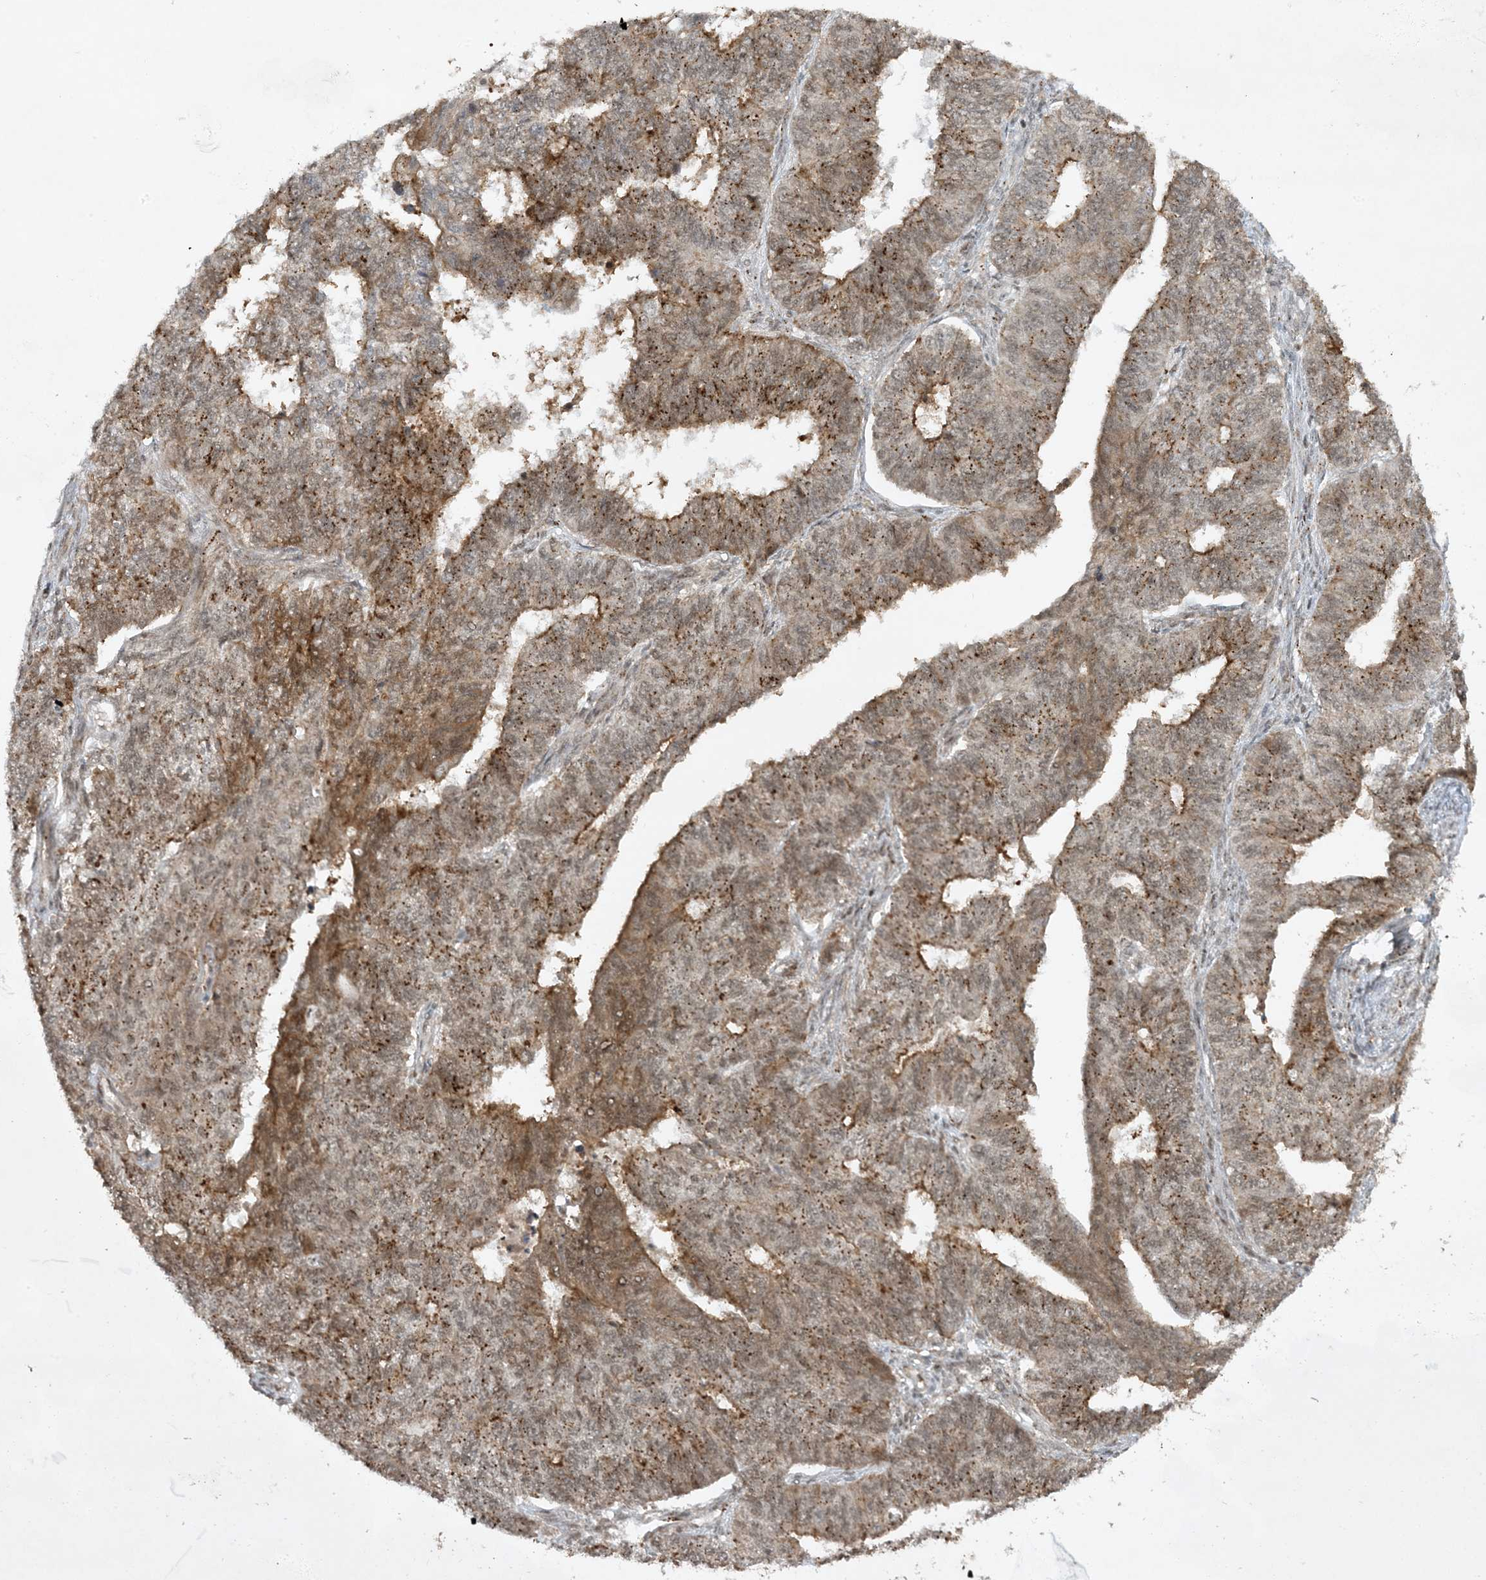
{"staining": {"intensity": "moderate", "quantity": ">75%", "location": "cytoplasmic/membranous"}, "tissue": "endometrial cancer", "cell_type": "Tumor cells", "image_type": "cancer", "snomed": [{"axis": "morphology", "description": "Adenocarcinoma, NOS"}, {"axis": "topography", "description": "Endometrium"}], "caption": "Human endometrial adenocarcinoma stained with a protein marker reveals moderate staining in tumor cells.", "gene": "CERT1", "patient": {"sex": "female", "age": 32}}